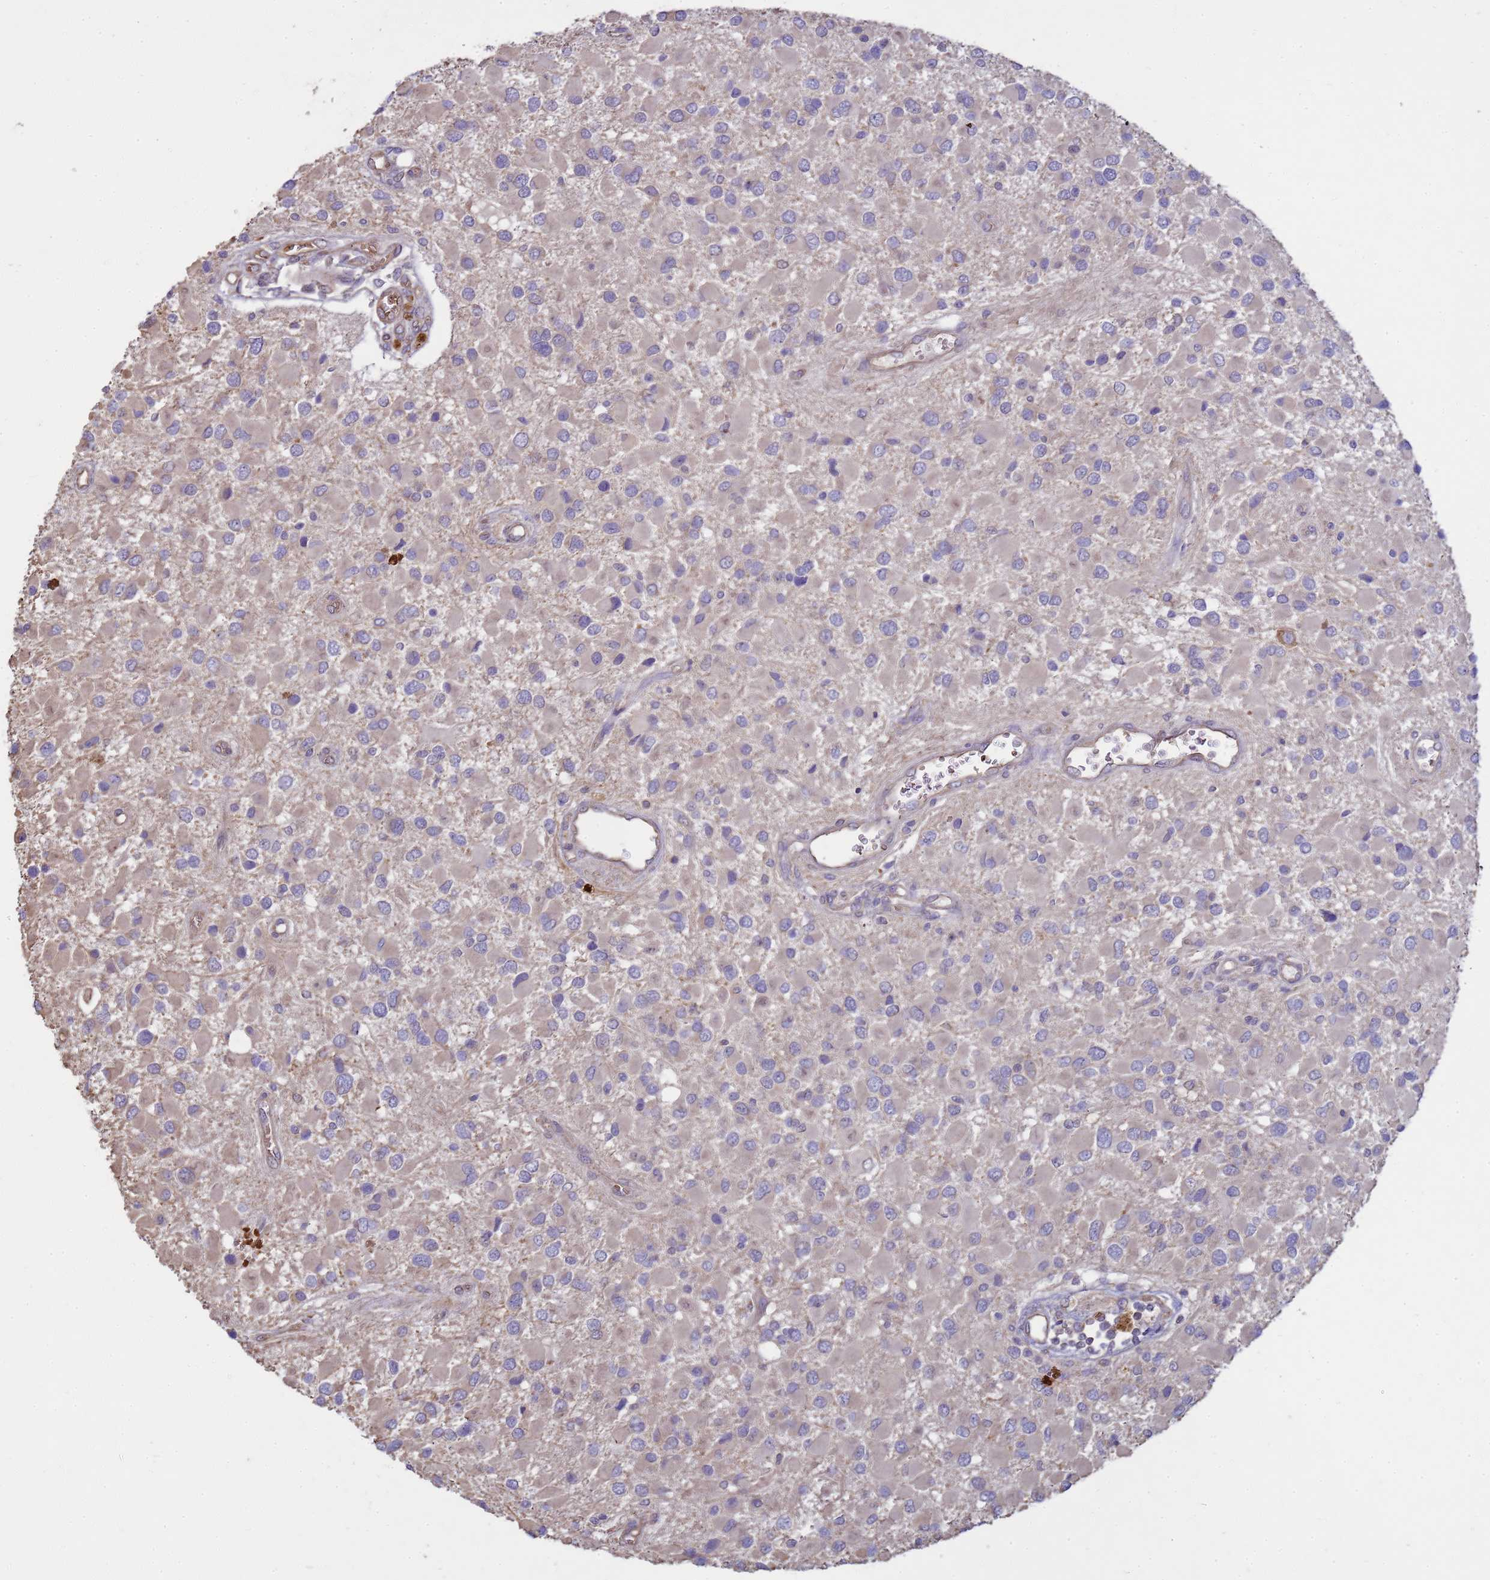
{"staining": {"intensity": "negative", "quantity": "none", "location": "none"}, "tissue": "glioma", "cell_type": "Tumor cells", "image_type": "cancer", "snomed": [{"axis": "morphology", "description": "Glioma, malignant, High grade"}, {"axis": "topography", "description": "Brain"}], "caption": "Tumor cells are negative for protein expression in human malignant glioma (high-grade). (Immunohistochemistry, brightfield microscopy, high magnification).", "gene": "SGIP1", "patient": {"sex": "male", "age": 53}}